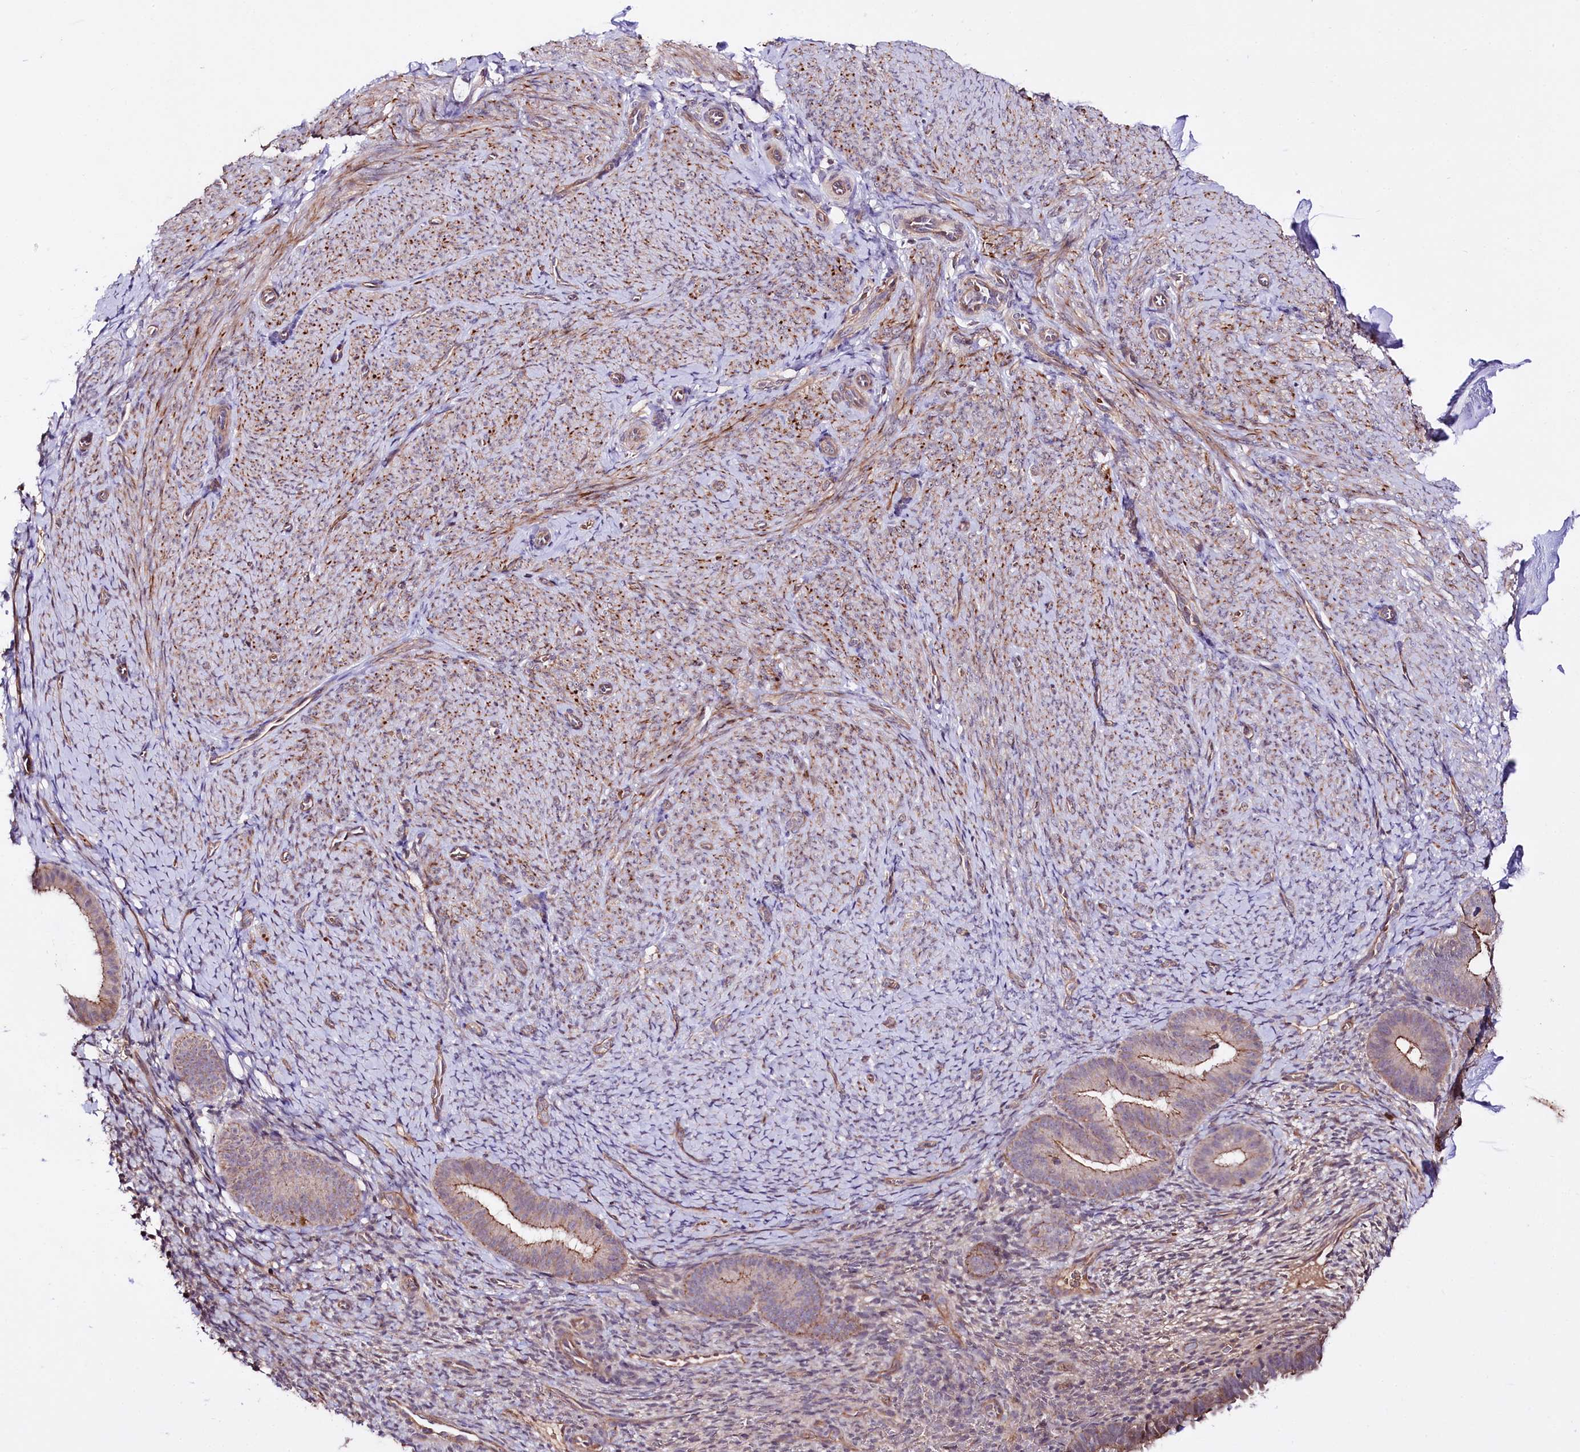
{"staining": {"intensity": "negative", "quantity": "none", "location": "none"}, "tissue": "endometrium", "cell_type": "Cells in endometrial stroma", "image_type": "normal", "snomed": [{"axis": "morphology", "description": "Normal tissue, NOS"}, {"axis": "topography", "description": "Endometrium"}], "caption": "Micrograph shows no protein staining in cells in endometrial stroma of unremarkable endometrium.", "gene": "TAFAZZIN", "patient": {"sex": "female", "age": 65}}